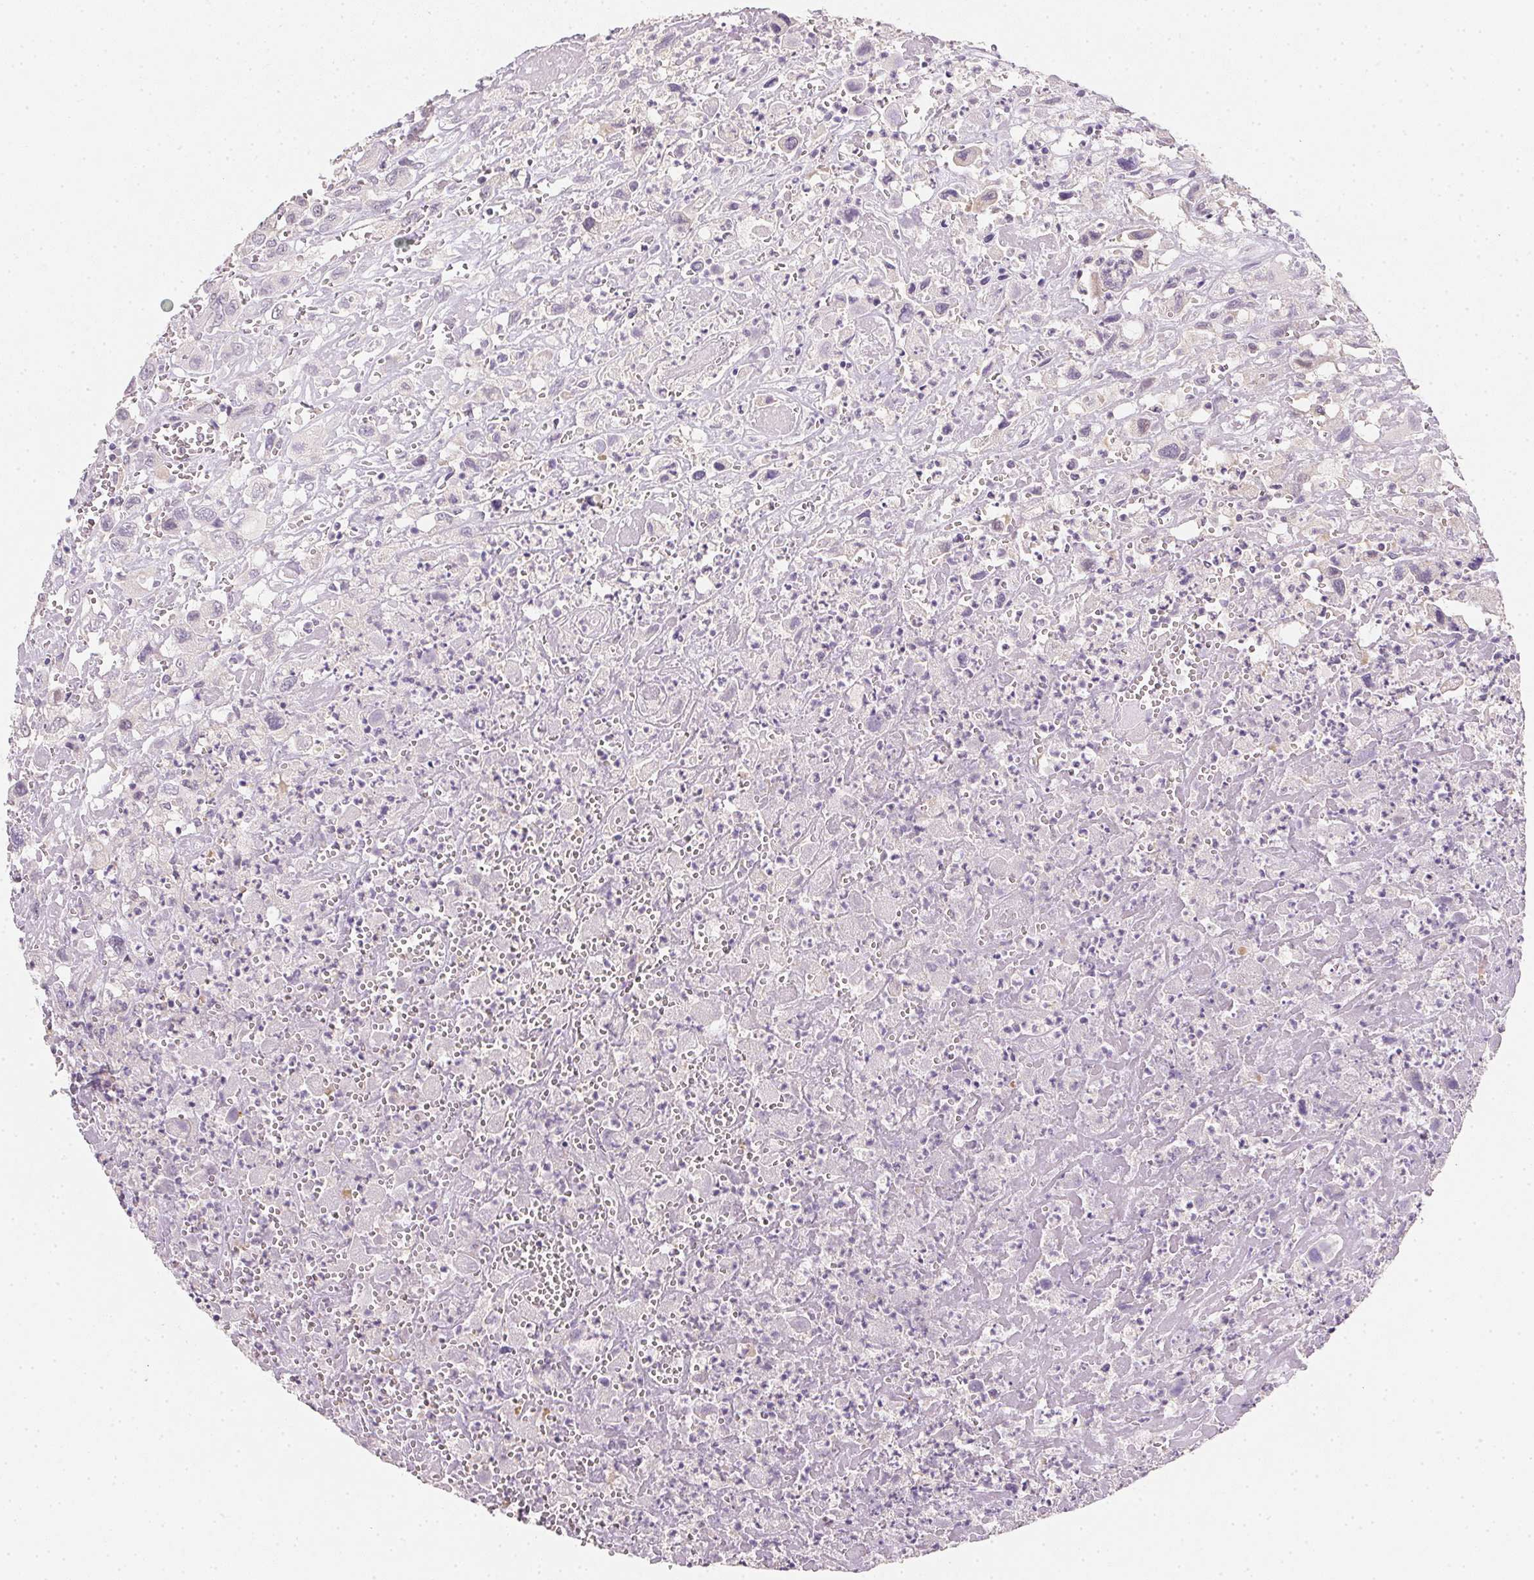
{"staining": {"intensity": "negative", "quantity": "none", "location": "none"}, "tissue": "head and neck cancer", "cell_type": "Tumor cells", "image_type": "cancer", "snomed": [{"axis": "morphology", "description": "Squamous cell carcinoma, NOS"}, {"axis": "morphology", "description": "Squamous cell carcinoma, metastatic, NOS"}, {"axis": "topography", "description": "Oral tissue"}, {"axis": "topography", "description": "Head-Neck"}], "caption": "Tumor cells show no significant staining in head and neck metastatic squamous cell carcinoma. The staining is performed using DAB brown chromogen with nuclei counter-stained in using hematoxylin.", "gene": "ZBBX", "patient": {"sex": "female", "age": 85}}